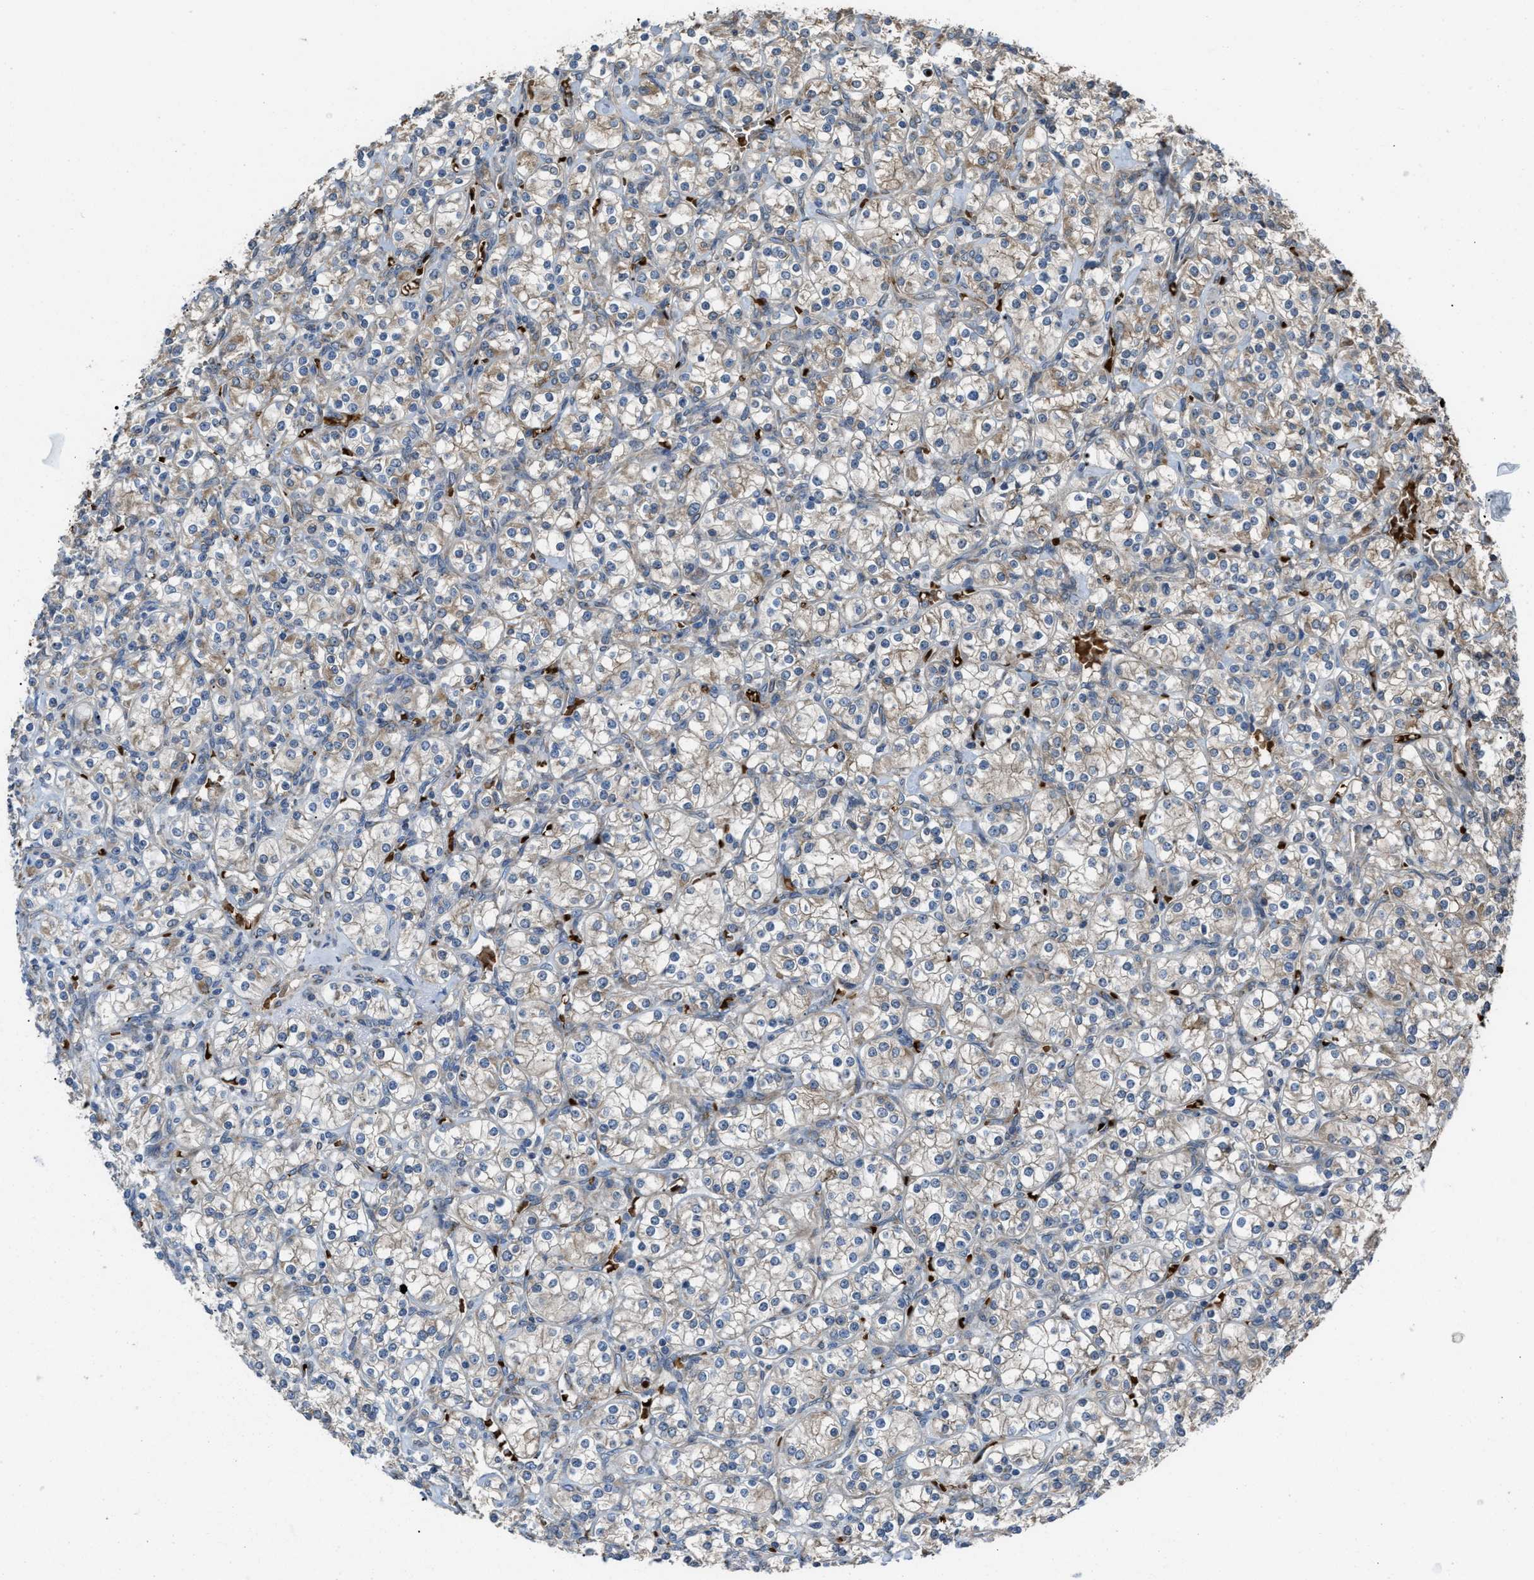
{"staining": {"intensity": "weak", "quantity": ">75%", "location": "cytoplasmic/membranous"}, "tissue": "renal cancer", "cell_type": "Tumor cells", "image_type": "cancer", "snomed": [{"axis": "morphology", "description": "Adenocarcinoma, NOS"}, {"axis": "topography", "description": "Kidney"}], "caption": "There is low levels of weak cytoplasmic/membranous positivity in tumor cells of adenocarcinoma (renal), as demonstrated by immunohistochemical staining (brown color).", "gene": "SELENOM", "patient": {"sex": "male", "age": 77}}